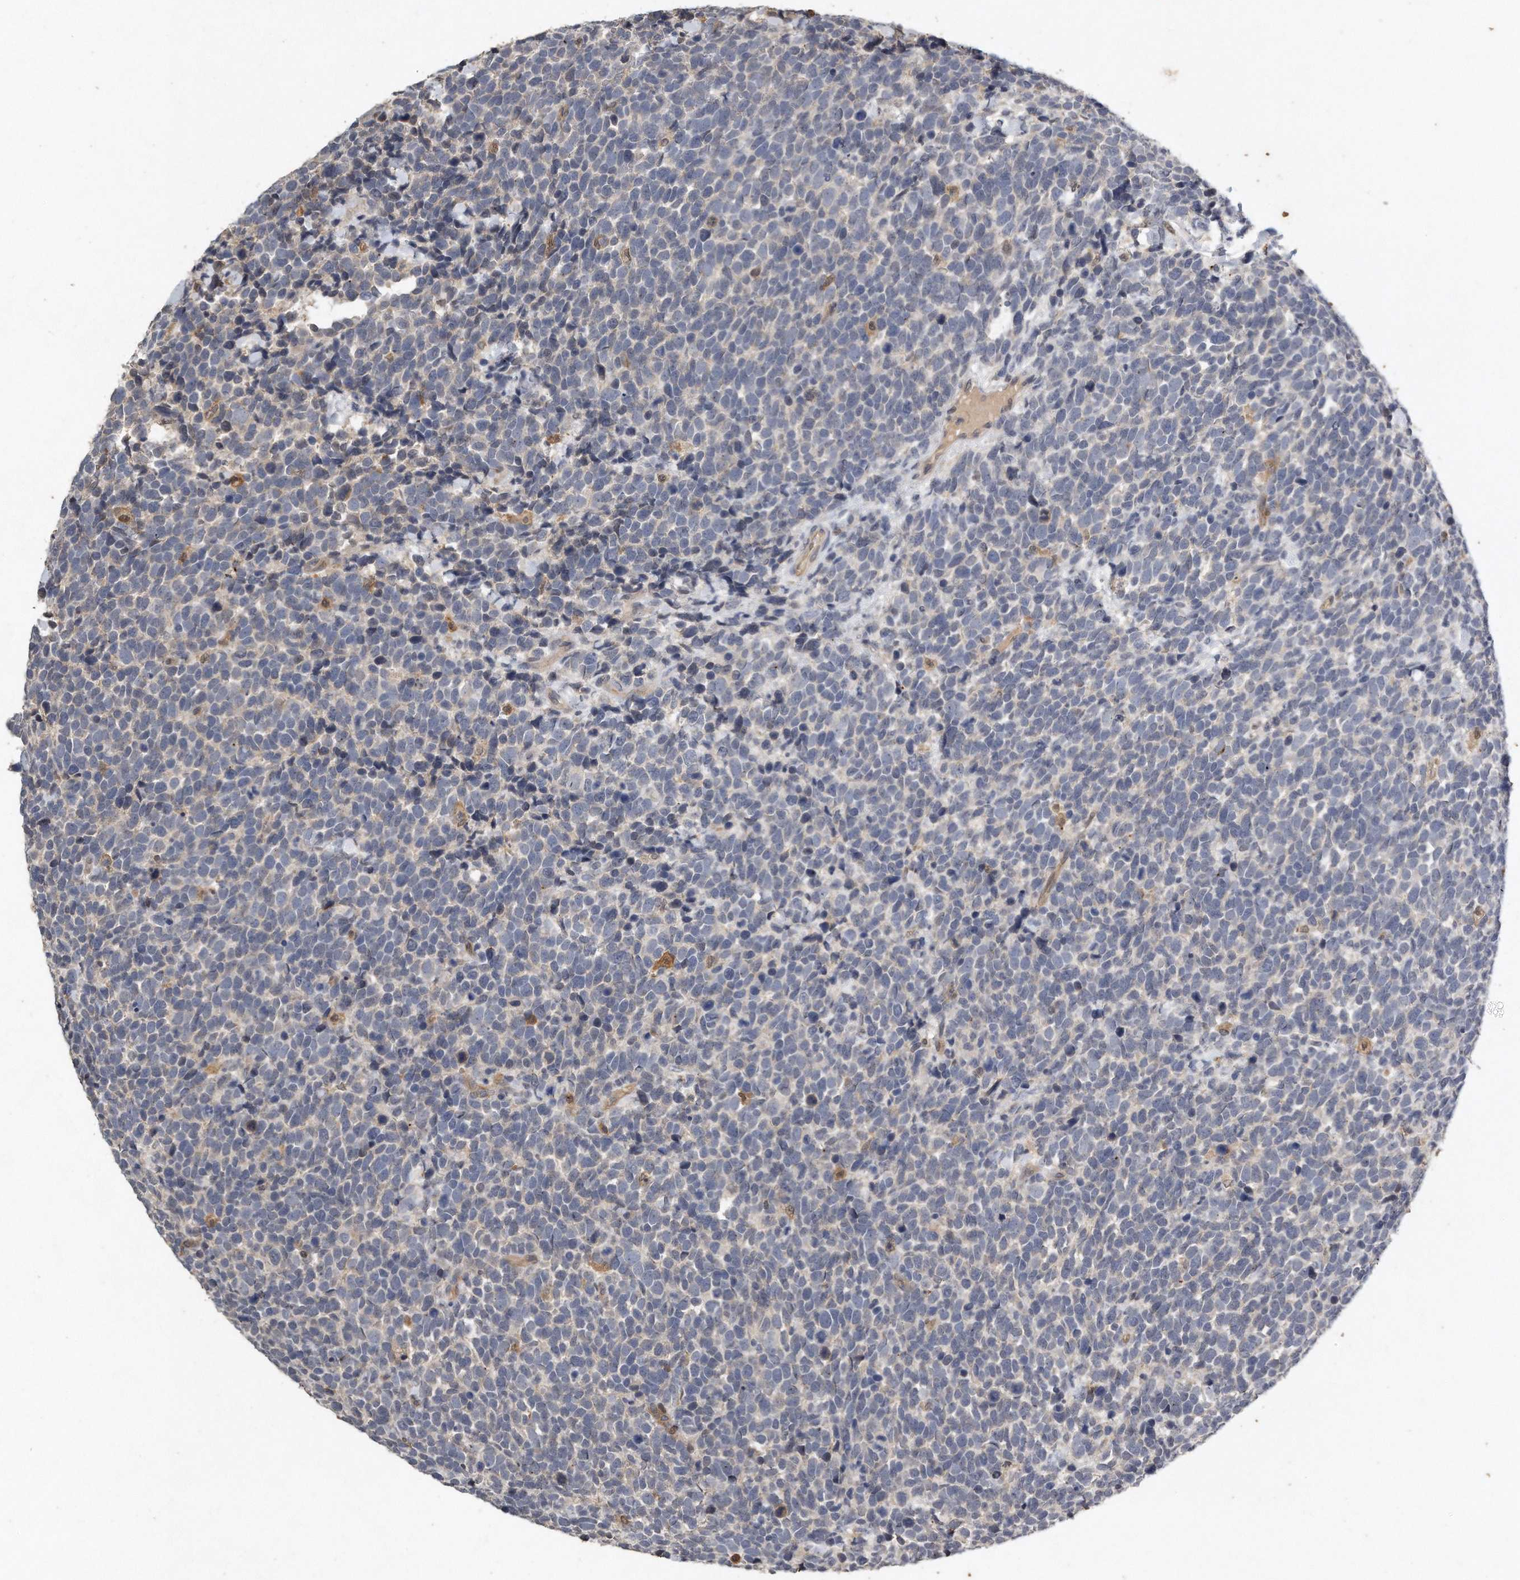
{"staining": {"intensity": "negative", "quantity": "none", "location": "none"}, "tissue": "urothelial cancer", "cell_type": "Tumor cells", "image_type": "cancer", "snomed": [{"axis": "morphology", "description": "Urothelial carcinoma, High grade"}, {"axis": "topography", "description": "Urinary bladder"}], "caption": "Immunohistochemistry image of neoplastic tissue: urothelial carcinoma (high-grade) stained with DAB (3,3'-diaminobenzidine) exhibits no significant protein positivity in tumor cells. (DAB immunohistochemistry, high magnification).", "gene": "CAMK1", "patient": {"sex": "female", "age": 82}}